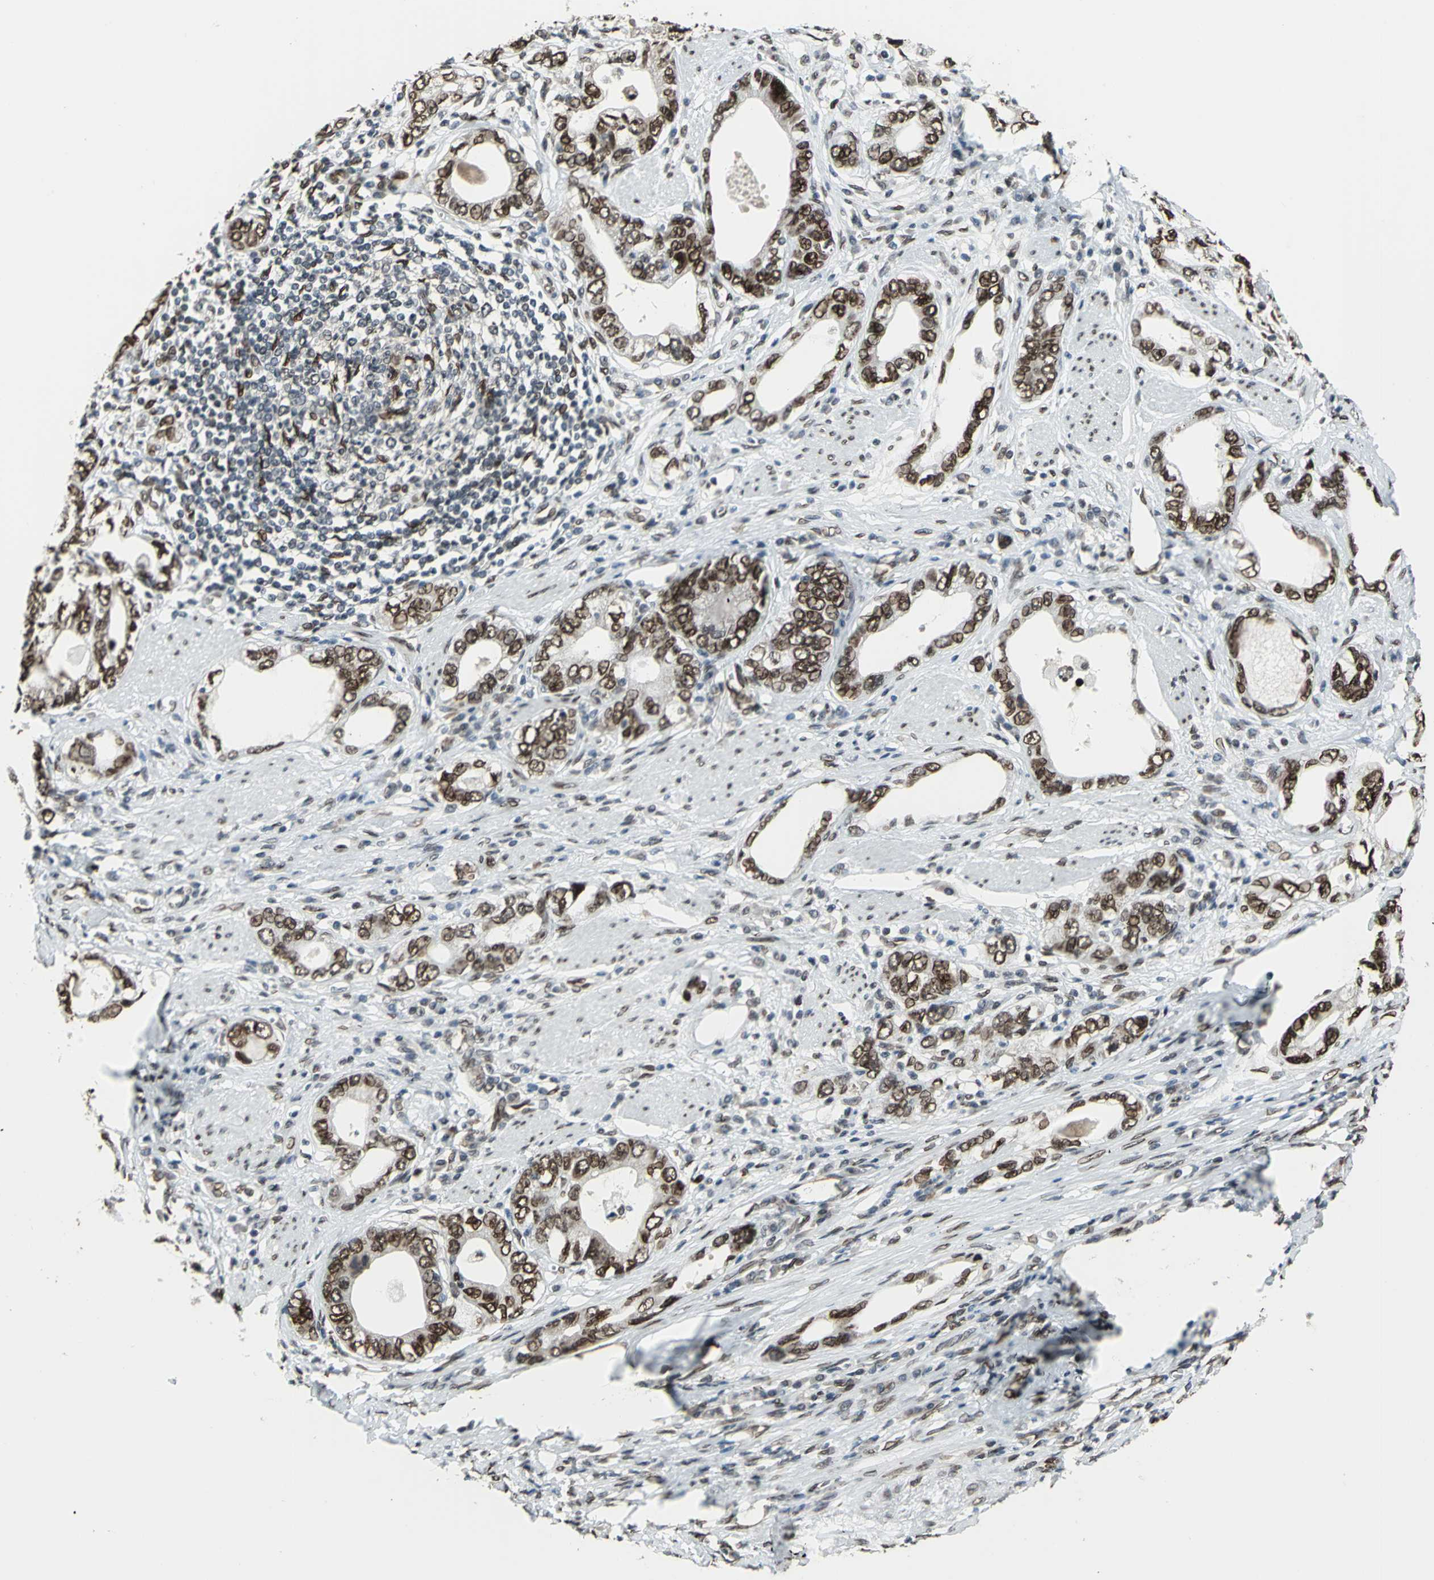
{"staining": {"intensity": "strong", "quantity": ">75%", "location": "cytoplasmic/membranous,nuclear"}, "tissue": "stomach cancer", "cell_type": "Tumor cells", "image_type": "cancer", "snomed": [{"axis": "morphology", "description": "Adenocarcinoma, NOS"}, {"axis": "topography", "description": "Stomach, lower"}], "caption": "A brown stain labels strong cytoplasmic/membranous and nuclear positivity of a protein in human stomach cancer tumor cells.", "gene": "ISY1", "patient": {"sex": "female", "age": 93}}